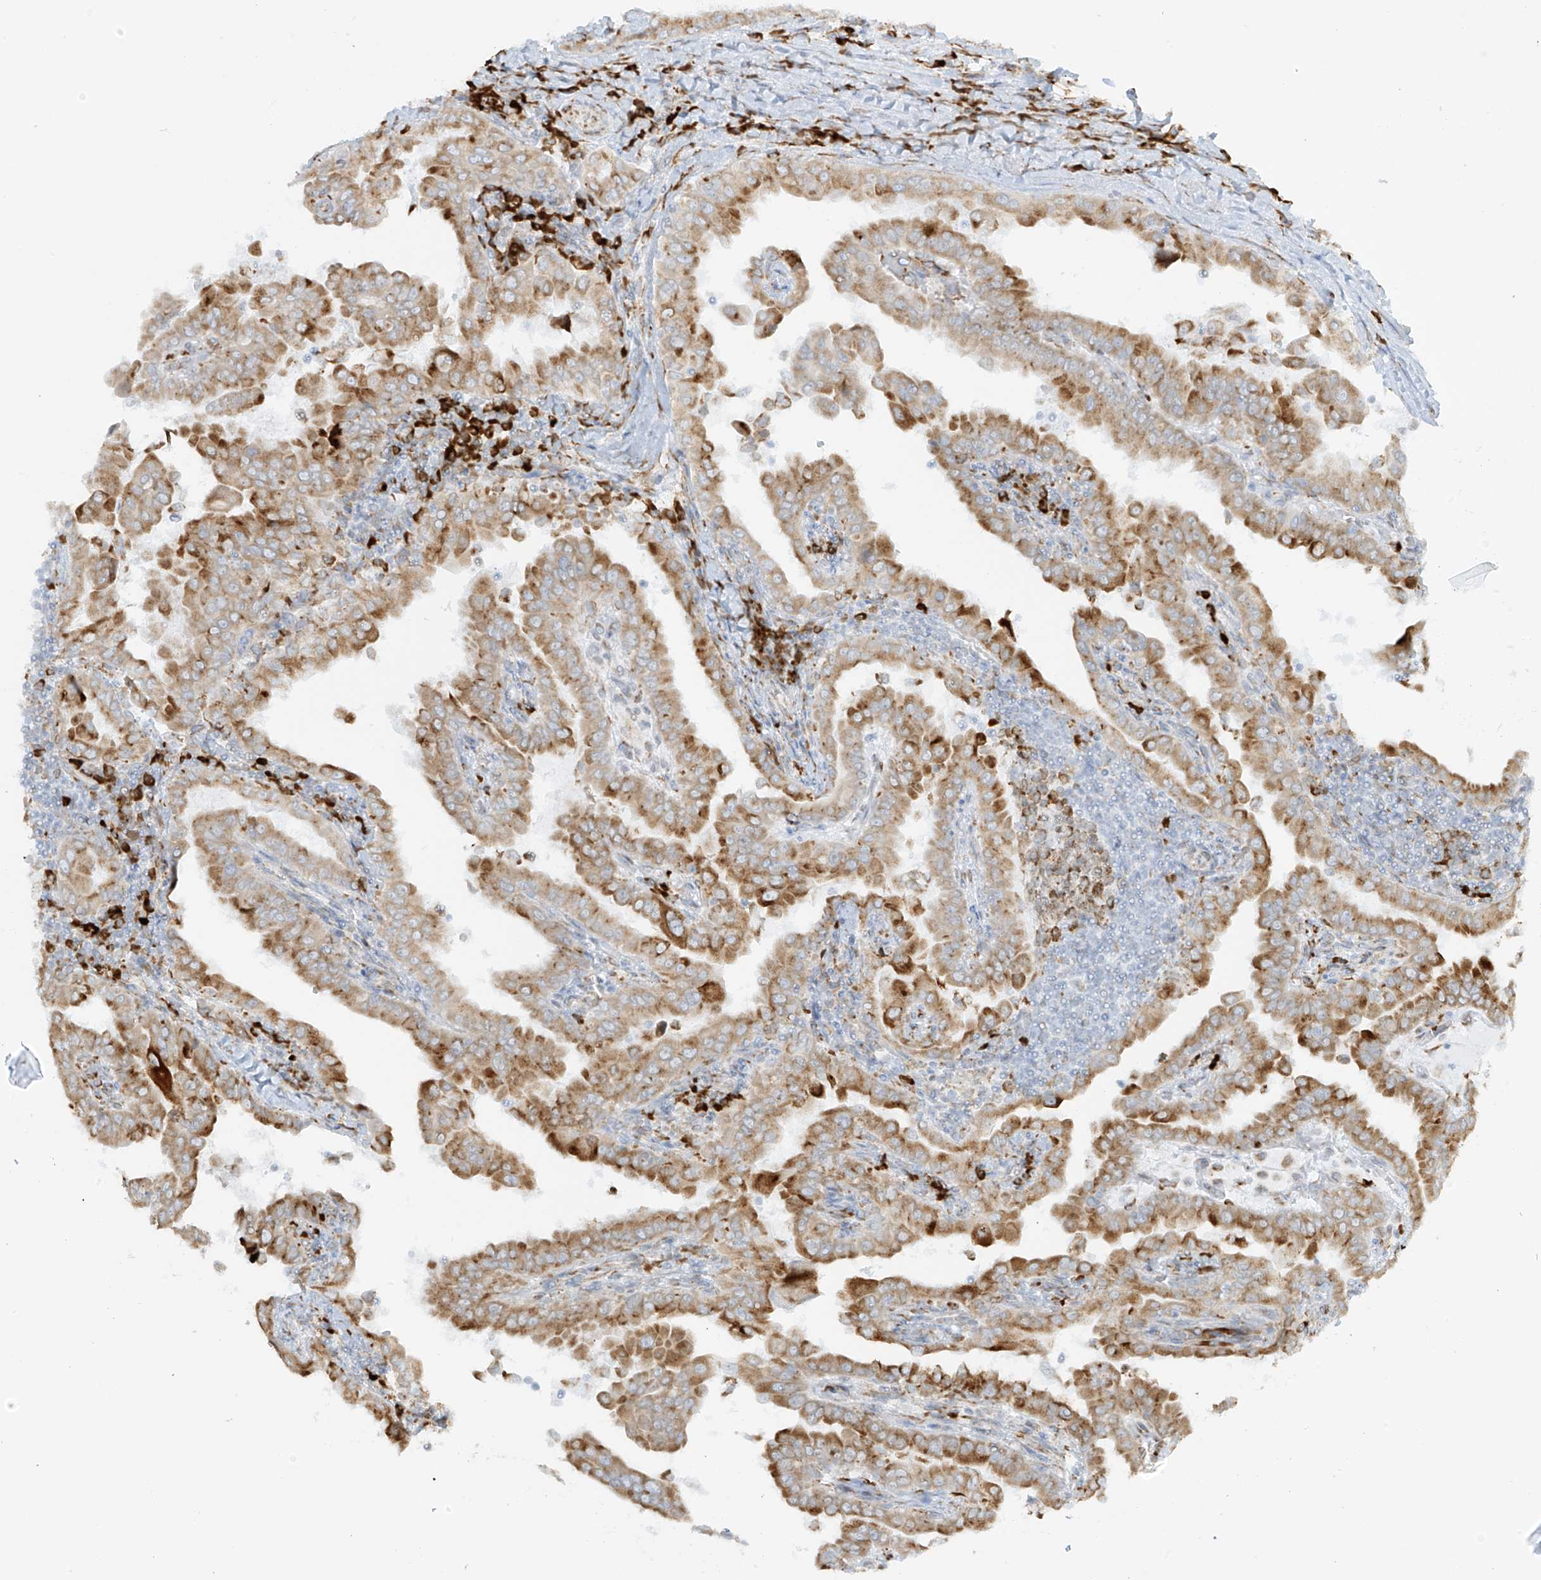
{"staining": {"intensity": "moderate", "quantity": ">75%", "location": "cytoplasmic/membranous"}, "tissue": "thyroid cancer", "cell_type": "Tumor cells", "image_type": "cancer", "snomed": [{"axis": "morphology", "description": "Papillary adenocarcinoma, NOS"}, {"axis": "topography", "description": "Thyroid gland"}], "caption": "Immunohistochemistry histopathology image of neoplastic tissue: thyroid cancer stained using IHC displays medium levels of moderate protein expression localized specifically in the cytoplasmic/membranous of tumor cells, appearing as a cytoplasmic/membranous brown color.", "gene": "LRRC59", "patient": {"sex": "male", "age": 33}}